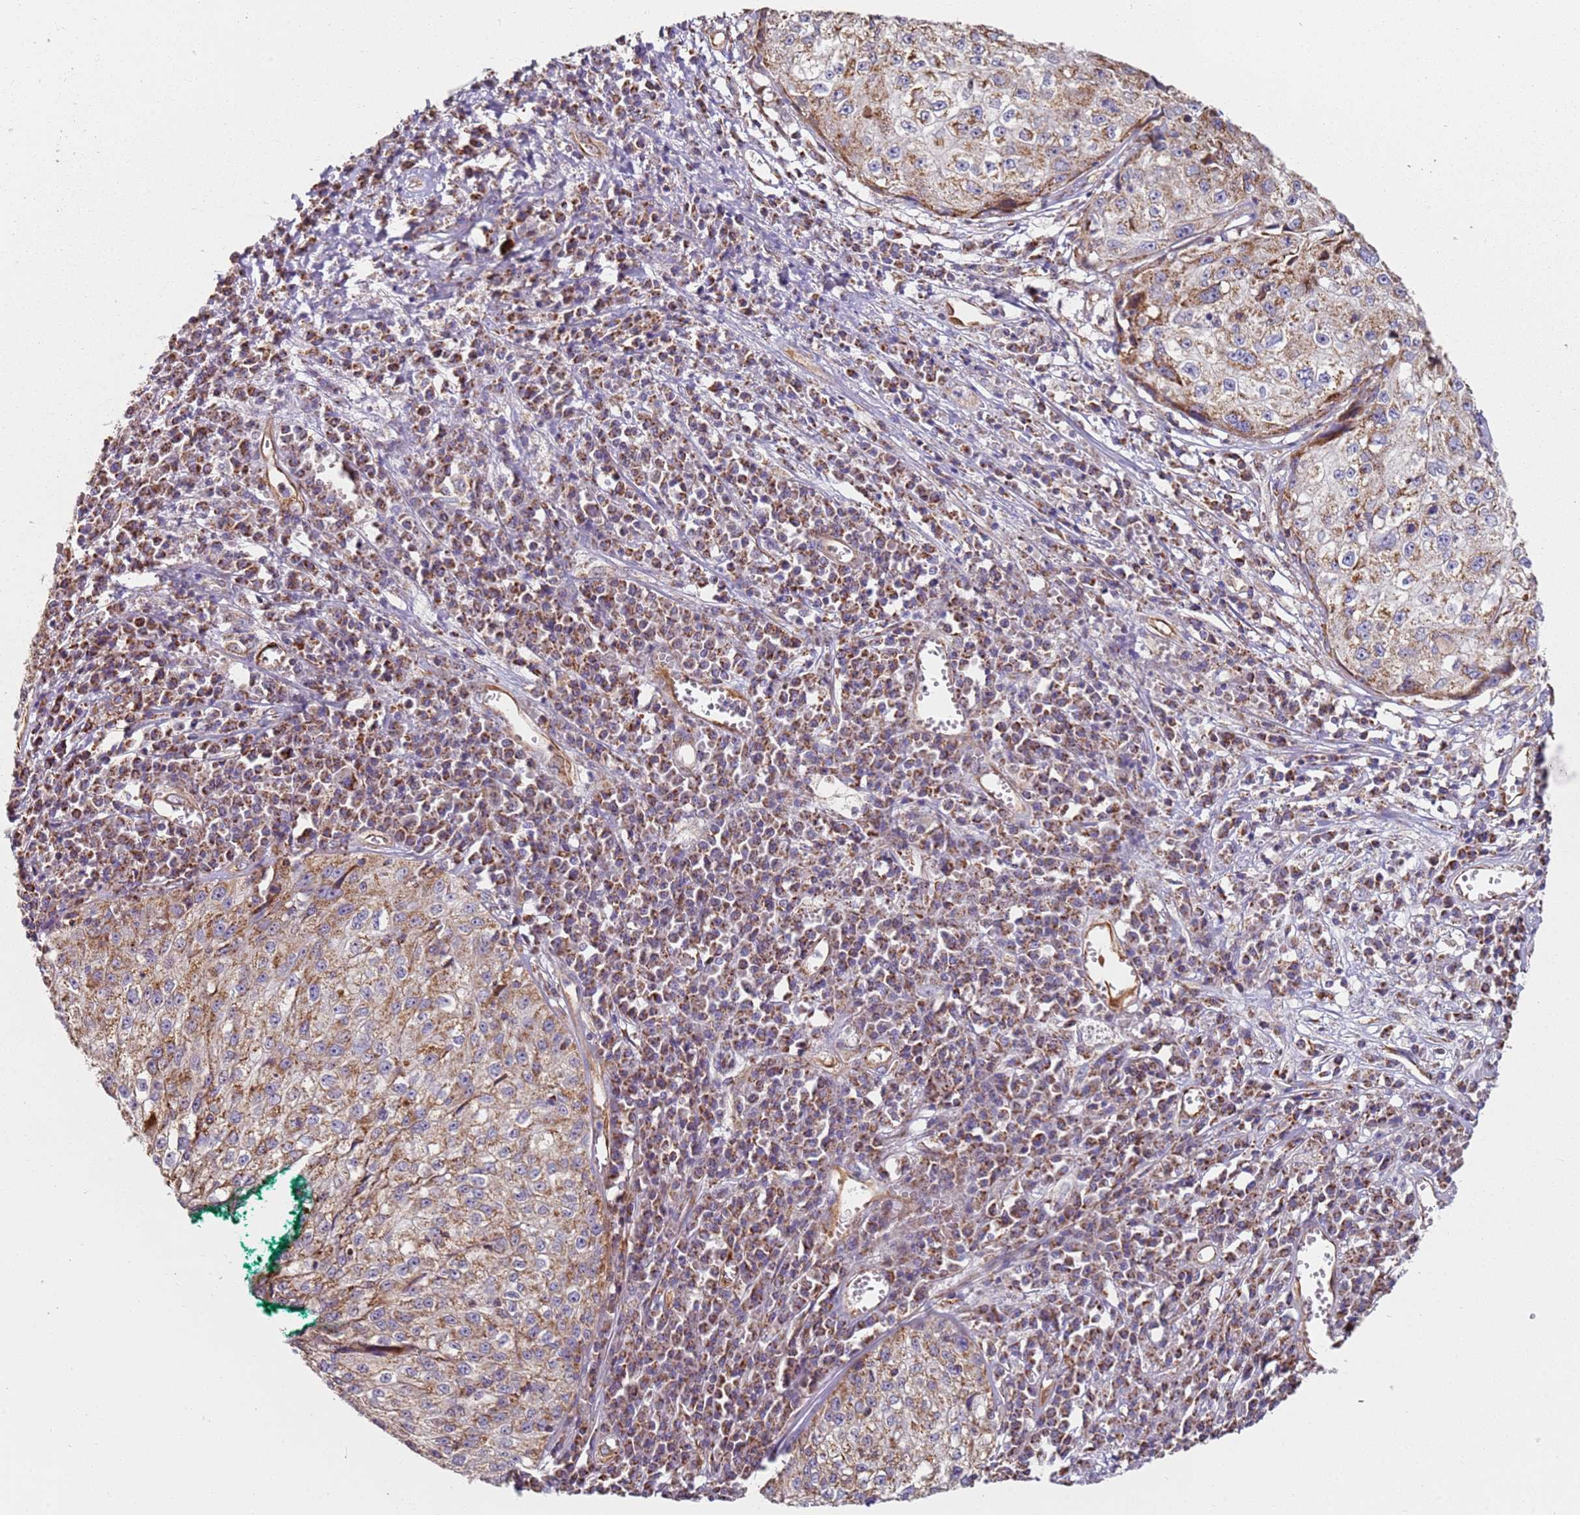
{"staining": {"intensity": "moderate", "quantity": ">75%", "location": "cytoplasmic/membranous"}, "tissue": "cervical cancer", "cell_type": "Tumor cells", "image_type": "cancer", "snomed": [{"axis": "morphology", "description": "Squamous cell carcinoma, NOS"}, {"axis": "topography", "description": "Cervix"}], "caption": "Brown immunohistochemical staining in cervical cancer reveals moderate cytoplasmic/membranous positivity in approximately >75% of tumor cells. The staining is performed using DAB (3,3'-diaminobenzidine) brown chromogen to label protein expression. The nuclei are counter-stained blue using hematoxylin.", "gene": "ALS2", "patient": {"sex": "female", "age": 57}}